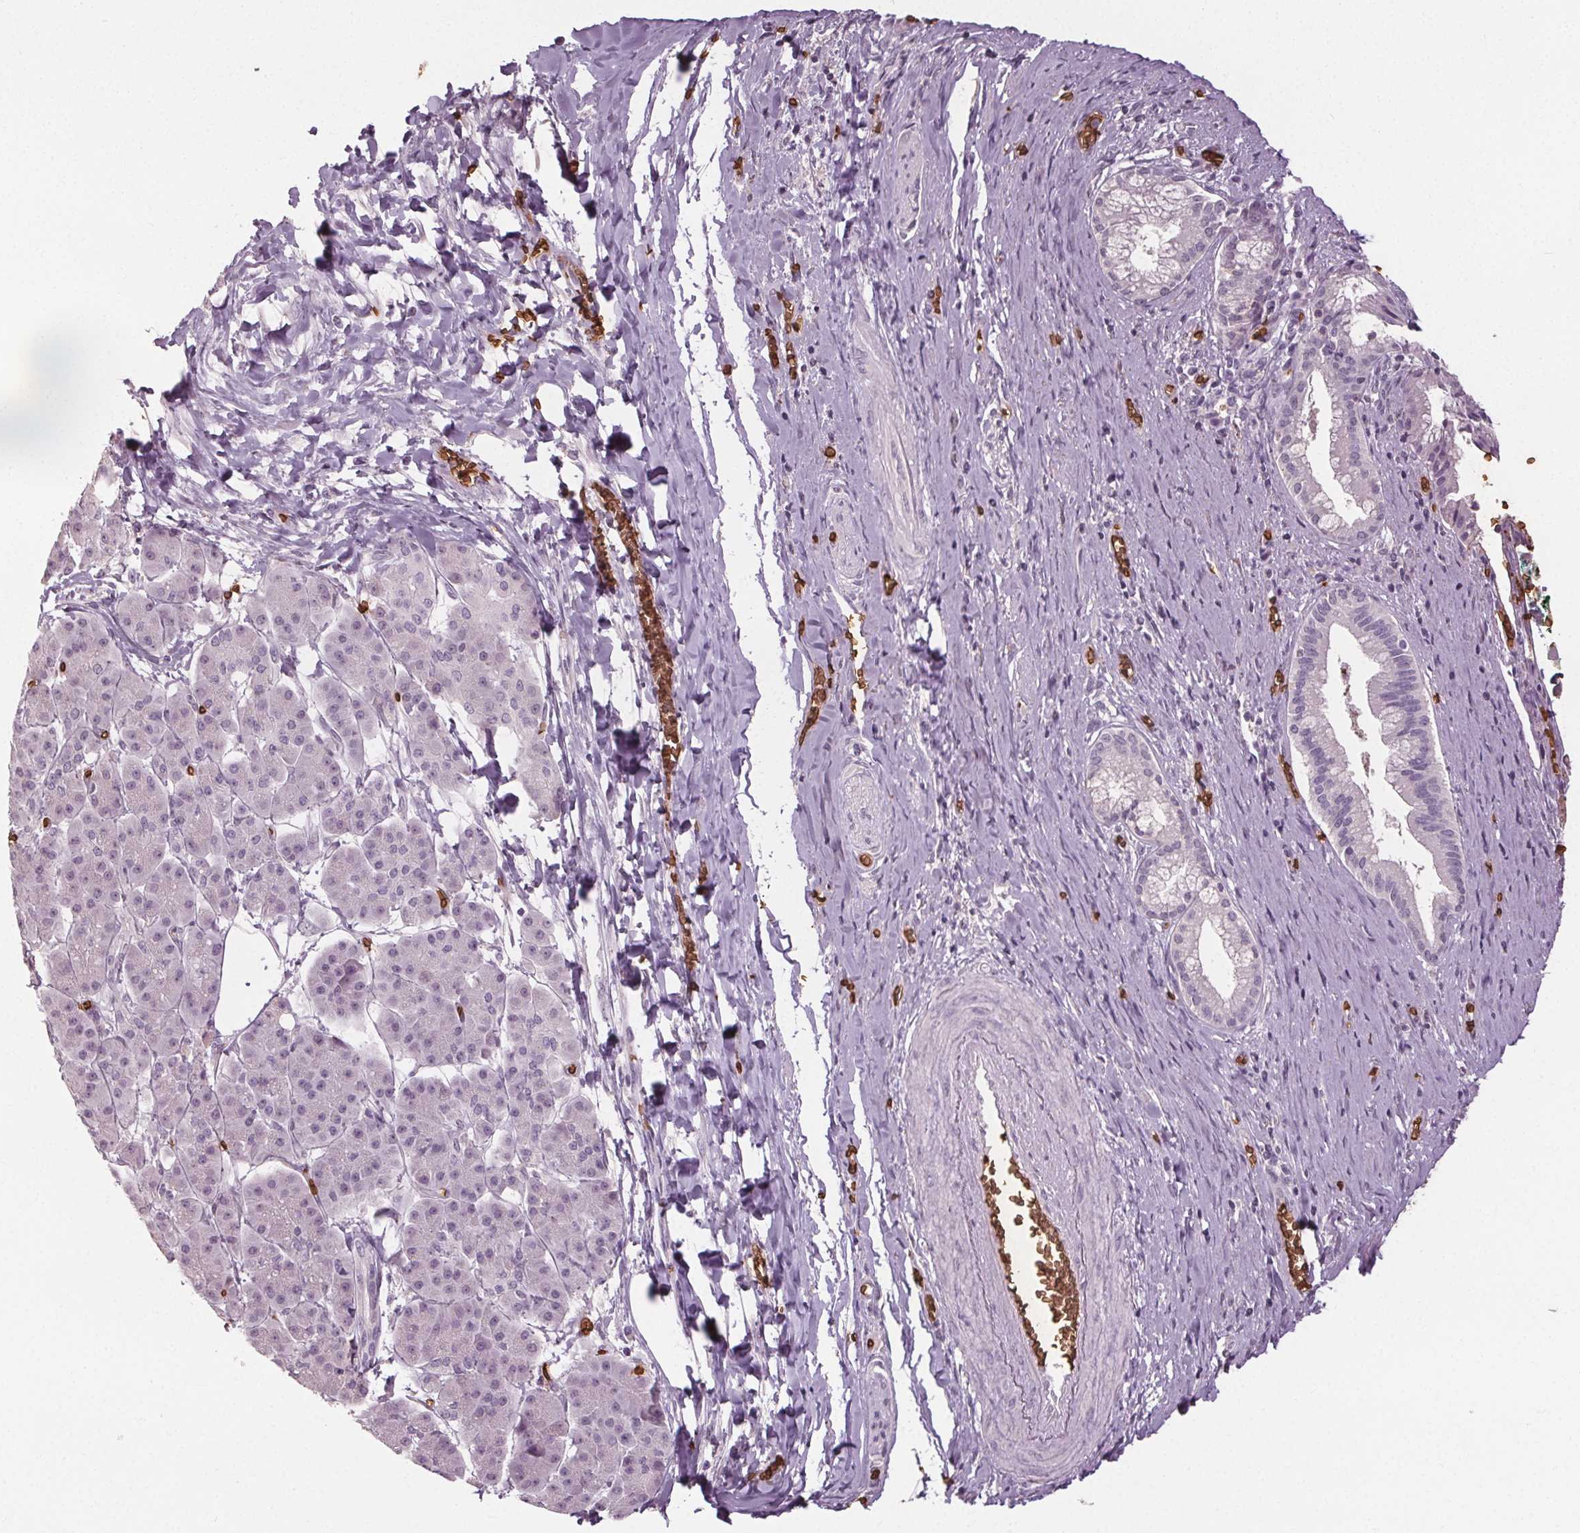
{"staining": {"intensity": "negative", "quantity": "none", "location": "none"}, "tissue": "pancreatic cancer", "cell_type": "Tumor cells", "image_type": "cancer", "snomed": [{"axis": "morphology", "description": "Normal tissue, NOS"}, {"axis": "morphology", "description": "Adenocarcinoma, NOS"}, {"axis": "topography", "description": "Lymph node"}, {"axis": "topography", "description": "Pancreas"}], "caption": "A high-resolution micrograph shows immunohistochemistry (IHC) staining of pancreatic cancer (adenocarcinoma), which demonstrates no significant positivity in tumor cells.", "gene": "SLC4A1", "patient": {"sex": "female", "age": 58}}